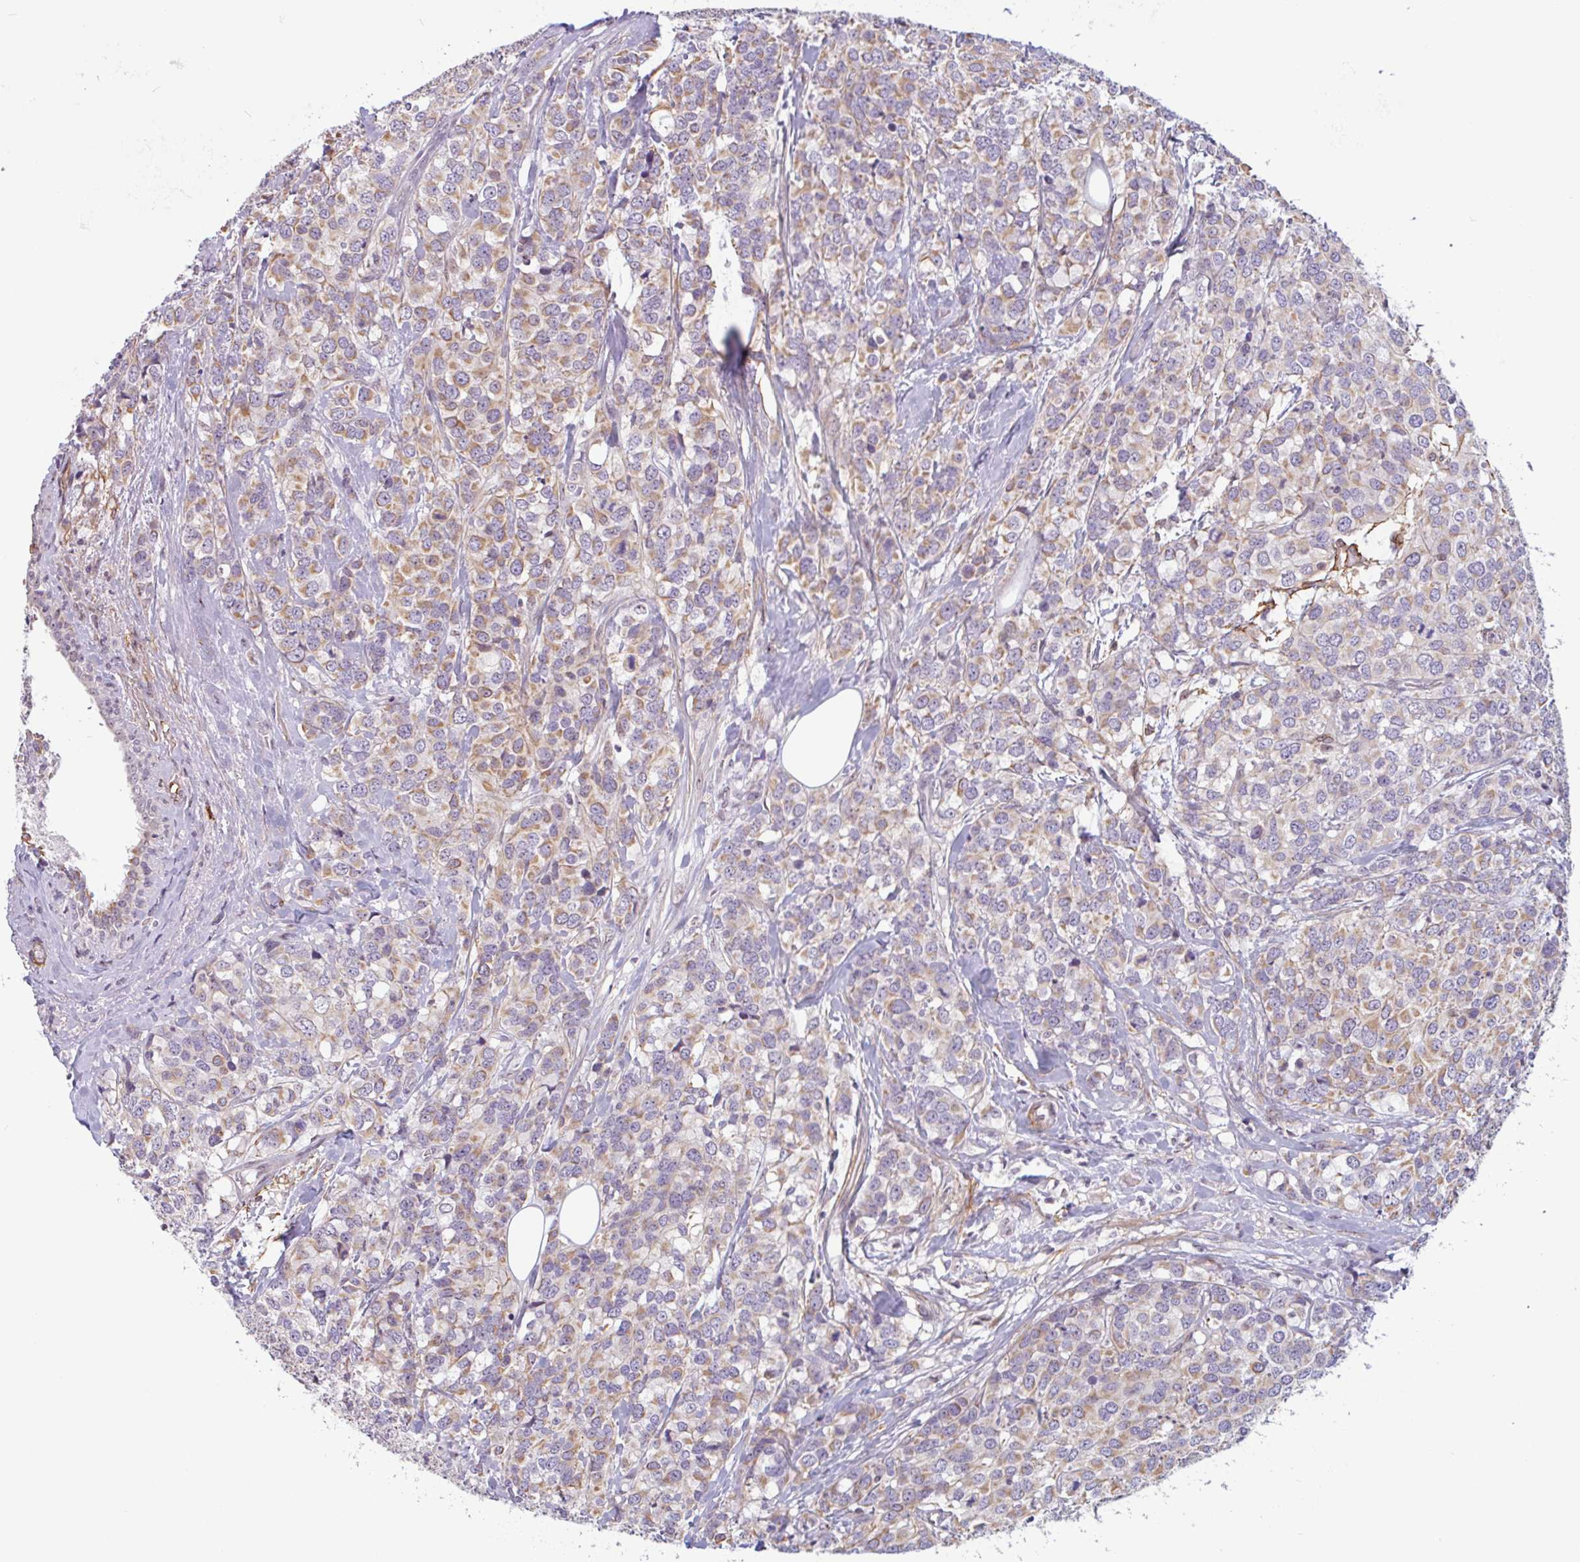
{"staining": {"intensity": "moderate", "quantity": "25%-75%", "location": "cytoplasmic/membranous"}, "tissue": "breast cancer", "cell_type": "Tumor cells", "image_type": "cancer", "snomed": [{"axis": "morphology", "description": "Lobular carcinoma"}, {"axis": "topography", "description": "Breast"}], "caption": "Protein positivity by immunohistochemistry displays moderate cytoplasmic/membranous expression in about 25%-75% of tumor cells in lobular carcinoma (breast).", "gene": "TMEM119", "patient": {"sex": "female", "age": 59}}